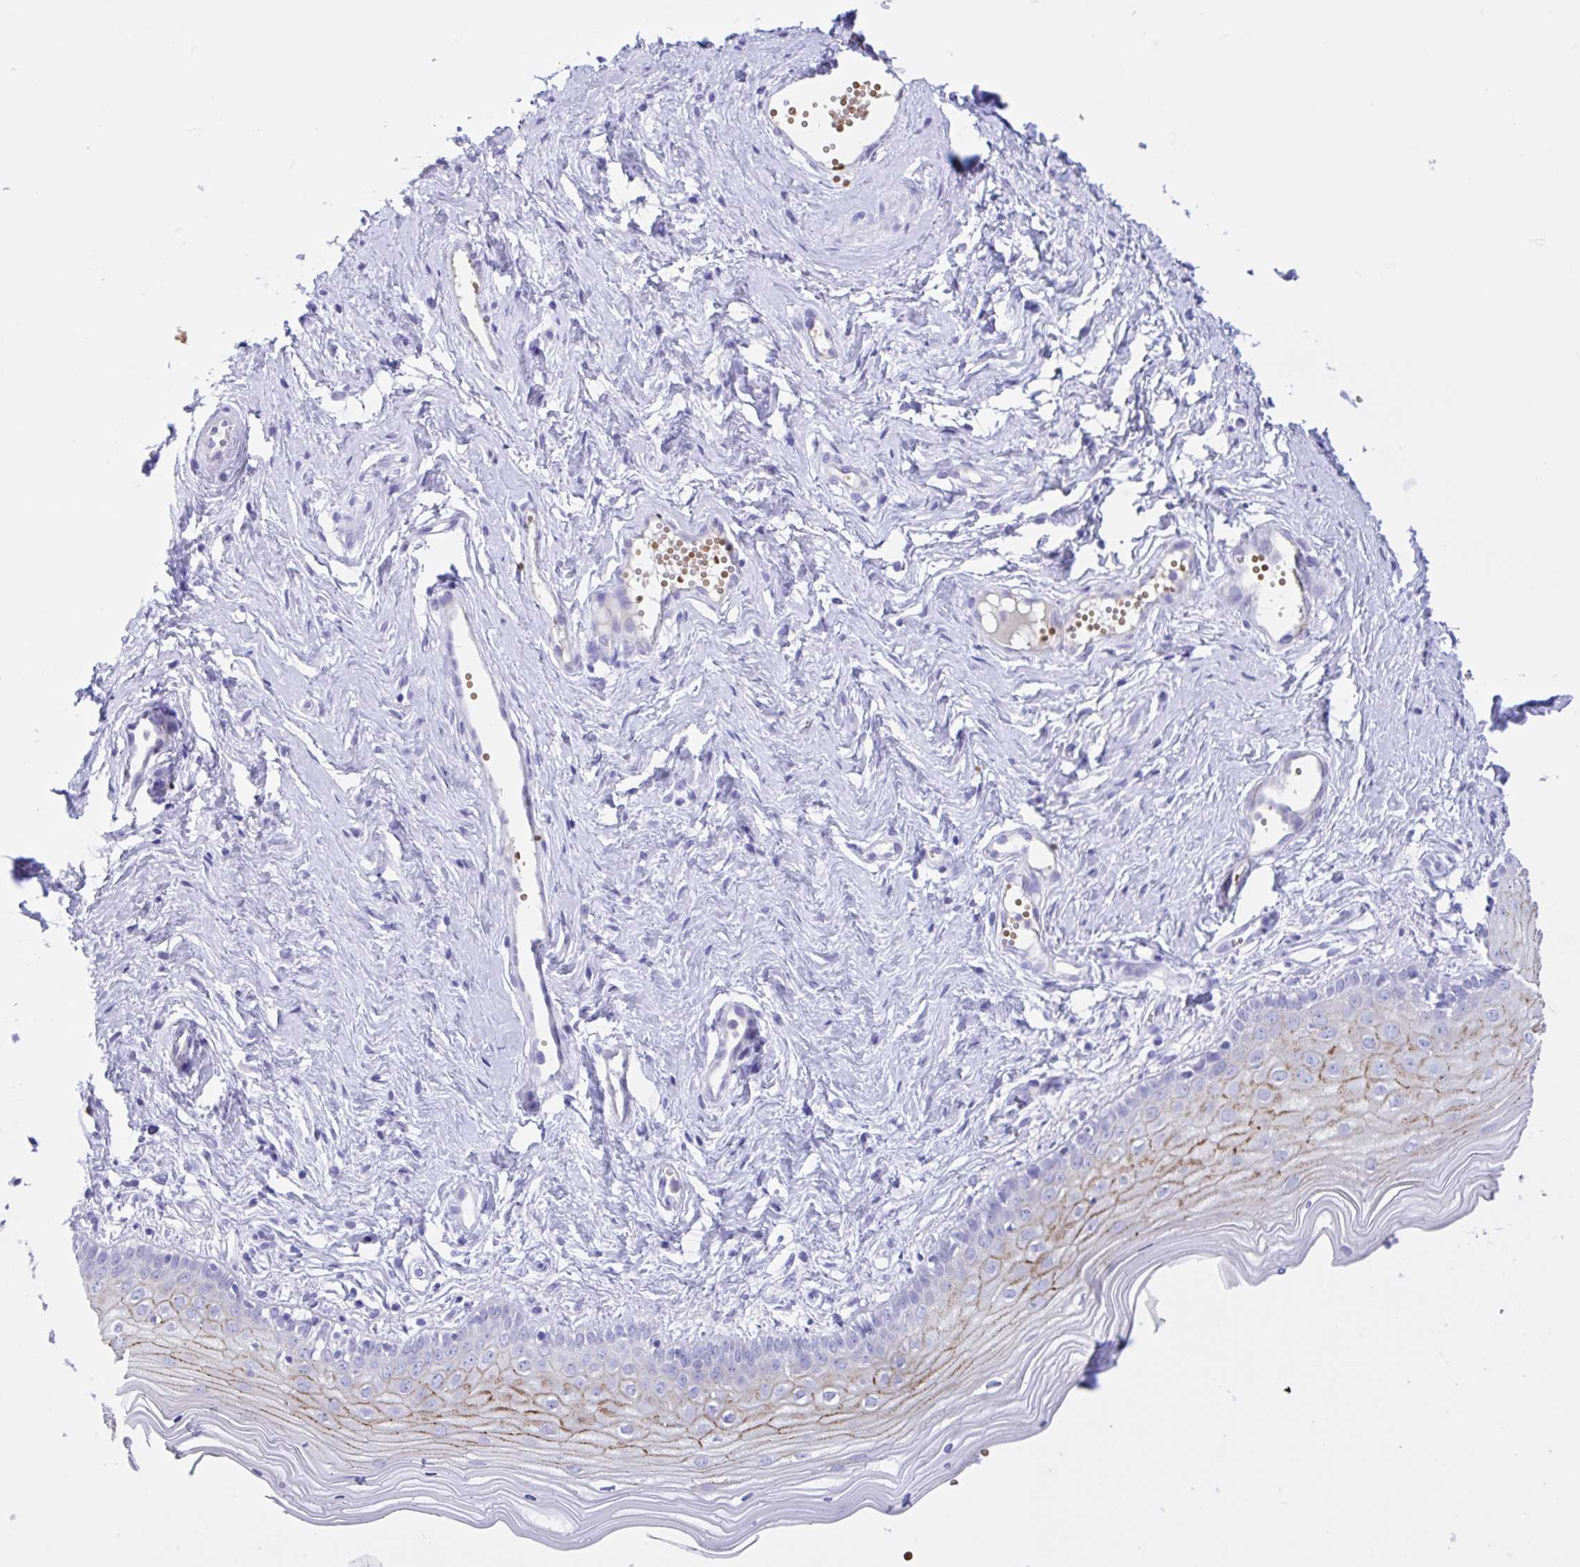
{"staining": {"intensity": "moderate", "quantity": "<25%", "location": "cytoplasmic/membranous"}, "tissue": "vagina", "cell_type": "Squamous epithelial cells", "image_type": "normal", "snomed": [{"axis": "morphology", "description": "Normal tissue, NOS"}, {"axis": "topography", "description": "Vagina"}], "caption": "A brown stain labels moderate cytoplasmic/membranous expression of a protein in squamous epithelial cells of unremarkable vagina.", "gene": "TMEM79", "patient": {"sex": "female", "age": 38}}